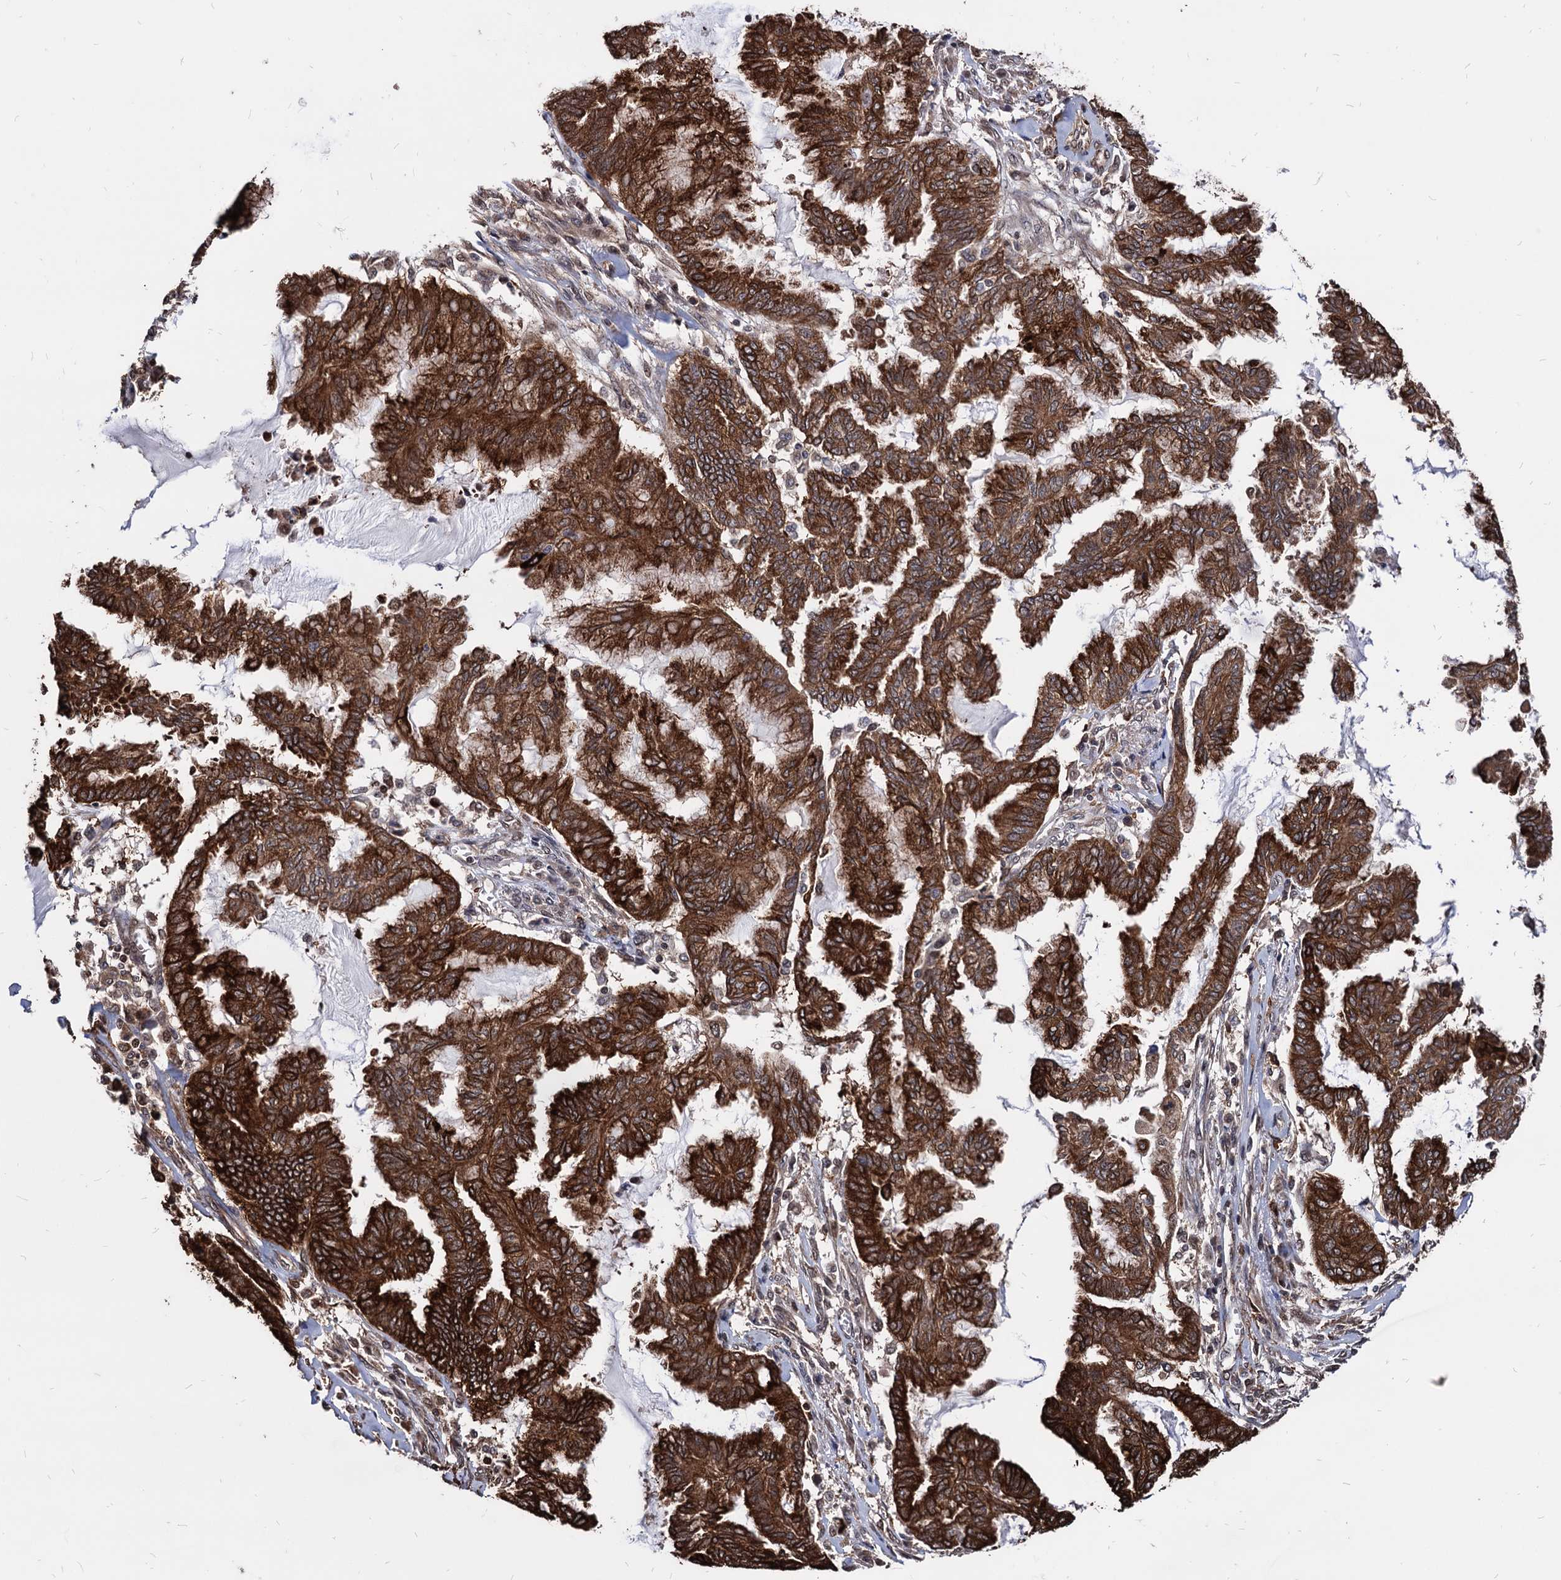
{"staining": {"intensity": "strong", "quantity": ">75%", "location": "cytoplasmic/membranous"}, "tissue": "endometrial cancer", "cell_type": "Tumor cells", "image_type": "cancer", "snomed": [{"axis": "morphology", "description": "Adenocarcinoma, NOS"}, {"axis": "topography", "description": "Endometrium"}], "caption": "IHC (DAB) staining of human endometrial adenocarcinoma demonstrates strong cytoplasmic/membranous protein positivity in approximately >75% of tumor cells.", "gene": "ANKRD12", "patient": {"sex": "female", "age": 86}}